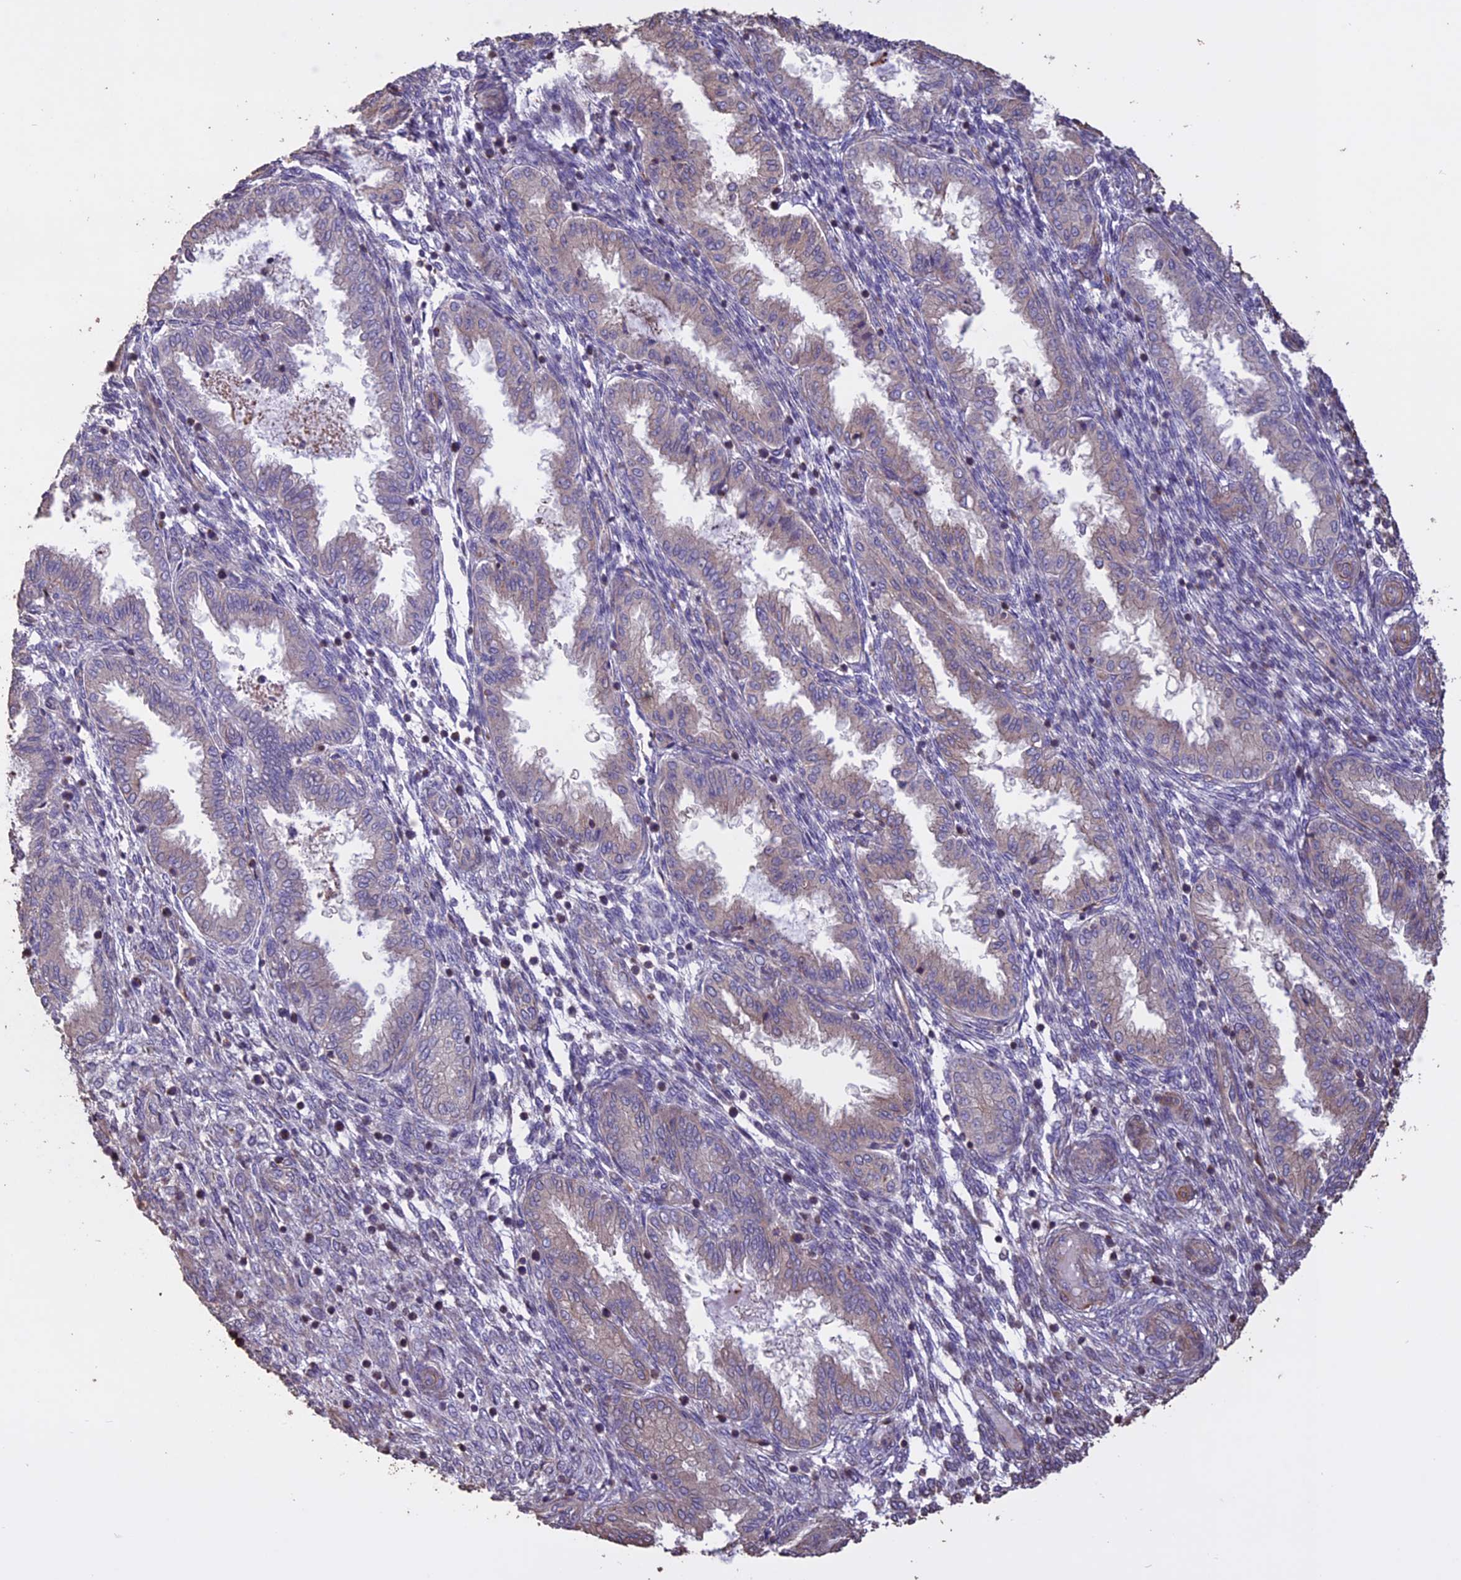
{"staining": {"intensity": "weak", "quantity": "<25%", "location": "cytoplasmic/membranous"}, "tissue": "endometrium", "cell_type": "Cells in endometrial stroma", "image_type": "normal", "snomed": [{"axis": "morphology", "description": "Normal tissue, NOS"}, {"axis": "topography", "description": "Endometrium"}], "caption": "IHC of normal endometrium displays no positivity in cells in endometrial stroma.", "gene": "CCDC148", "patient": {"sex": "female", "age": 33}}